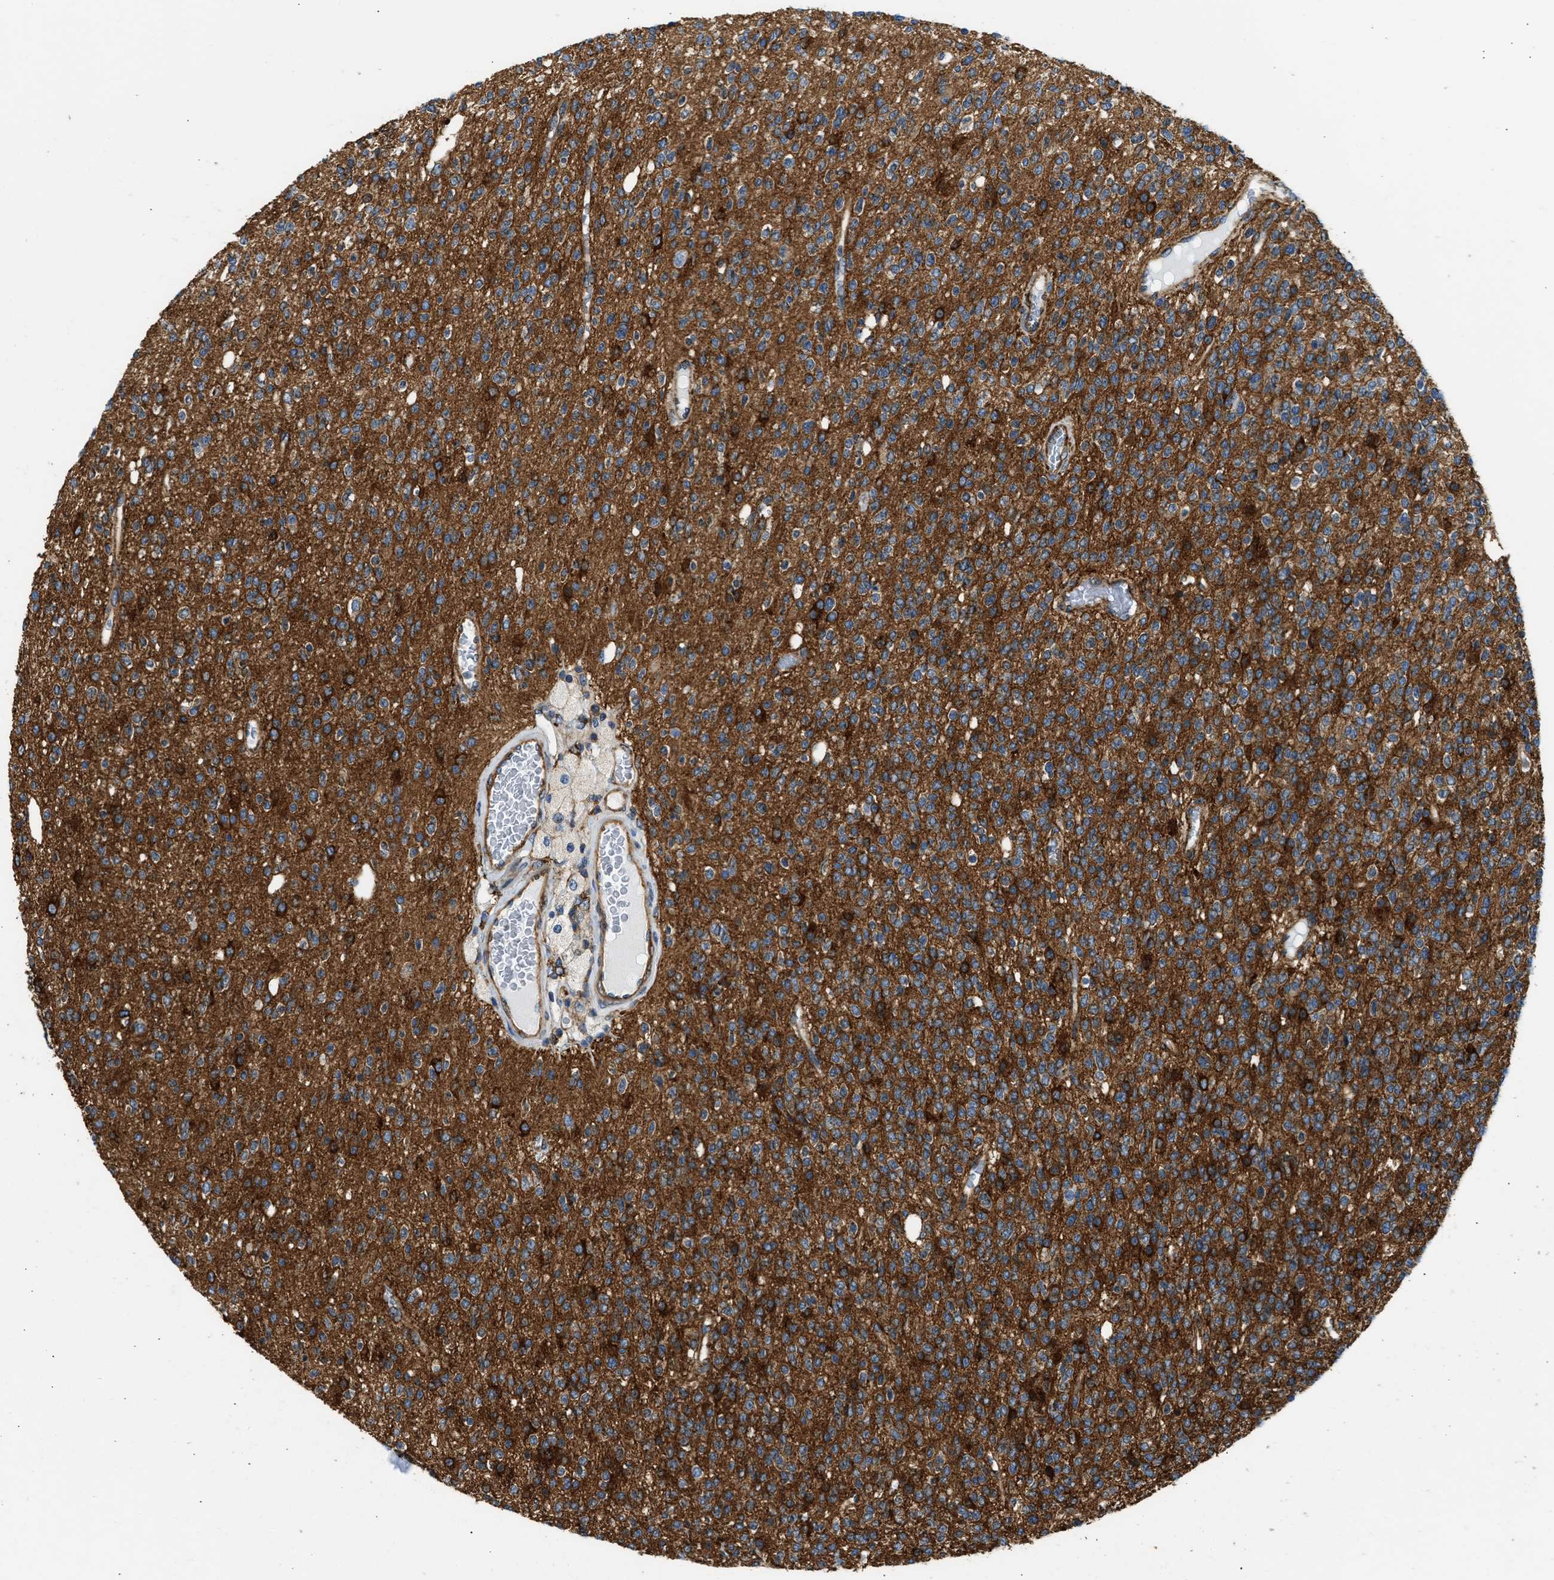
{"staining": {"intensity": "strong", "quantity": "25%-75%", "location": "cytoplasmic/membranous"}, "tissue": "glioma", "cell_type": "Tumor cells", "image_type": "cancer", "snomed": [{"axis": "morphology", "description": "Glioma, malignant, High grade"}, {"axis": "topography", "description": "Brain"}], "caption": "Protein staining of glioma tissue reveals strong cytoplasmic/membranous positivity in about 25%-75% of tumor cells. (Brightfield microscopy of DAB IHC at high magnification).", "gene": "SEPTIN2", "patient": {"sex": "male", "age": 34}}